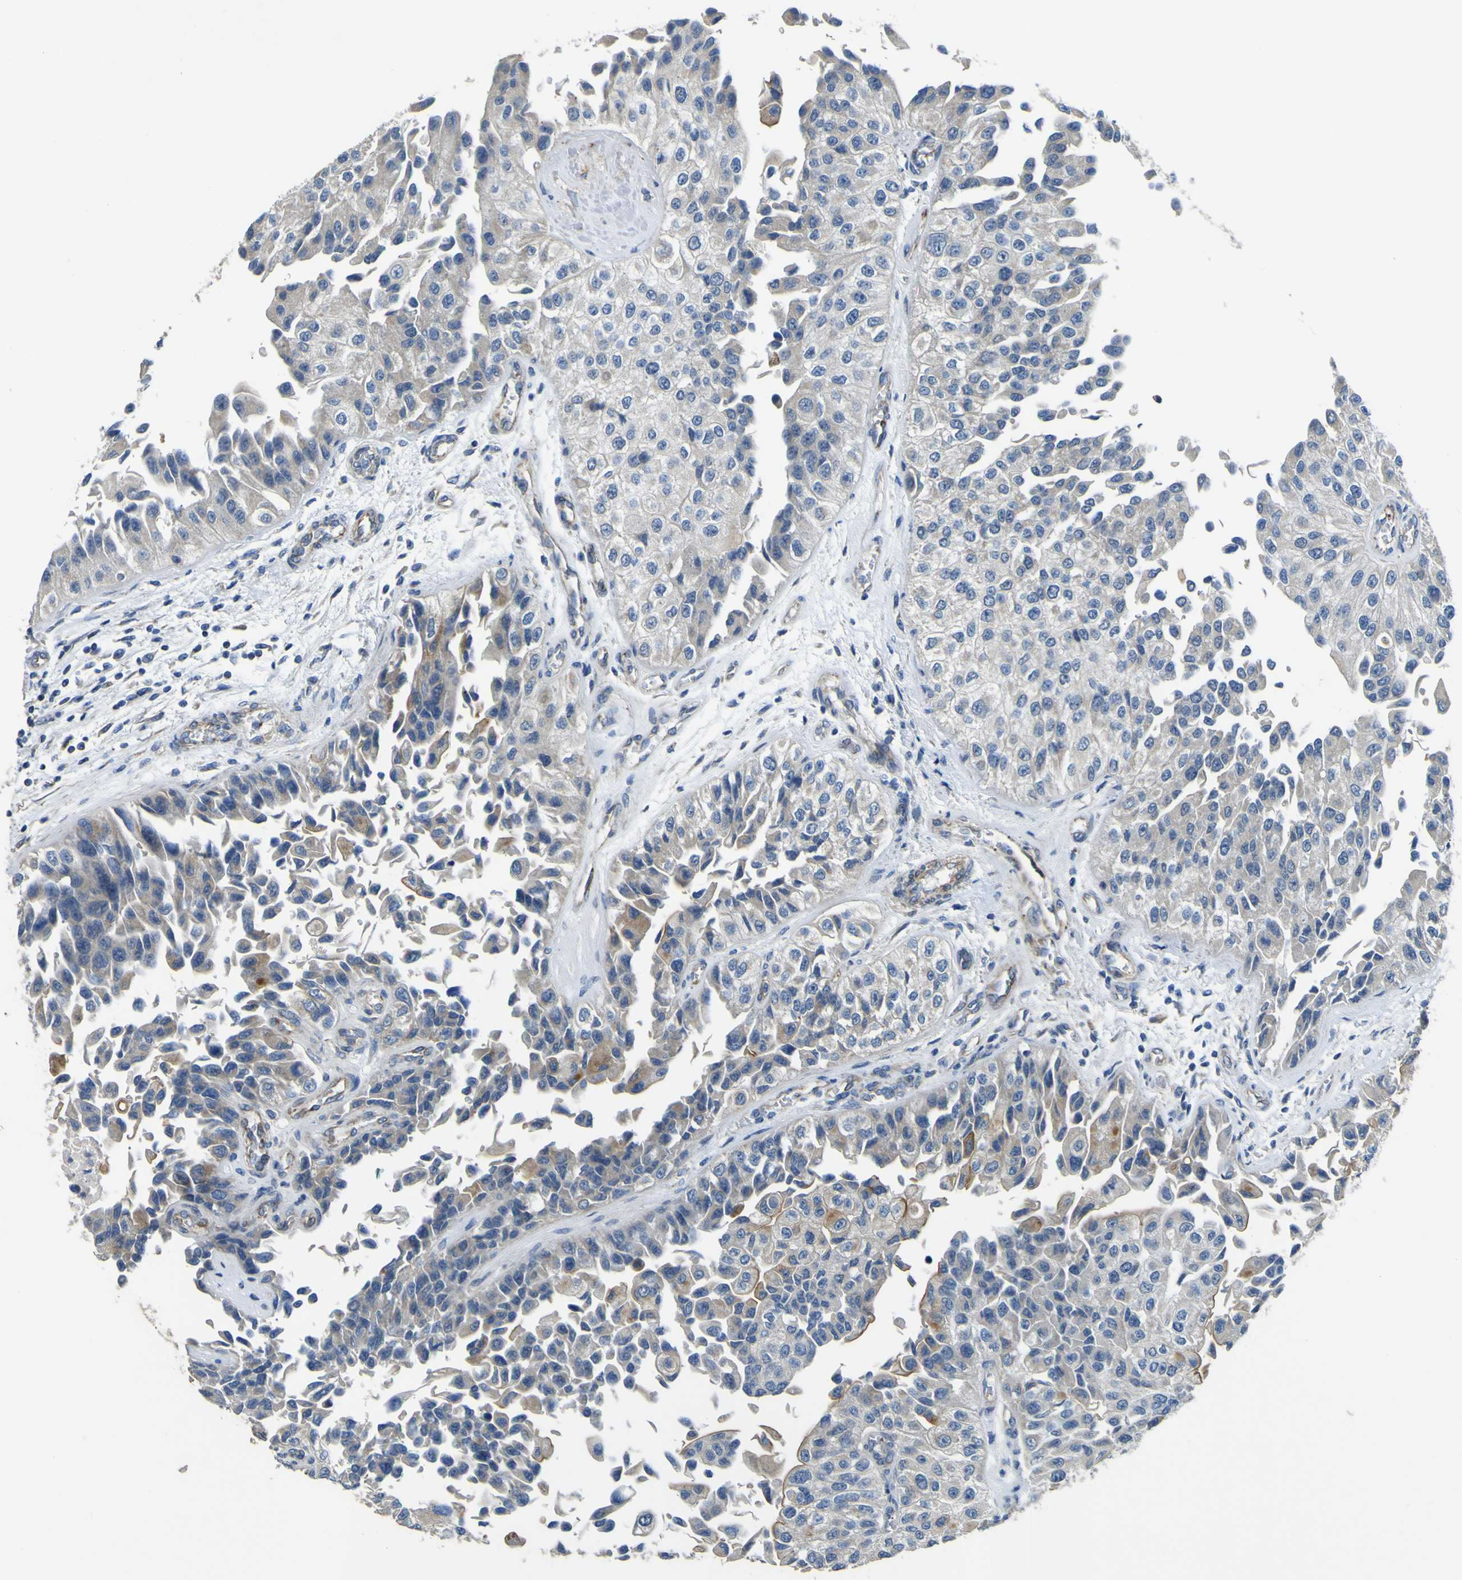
{"staining": {"intensity": "negative", "quantity": "none", "location": "none"}, "tissue": "urothelial cancer", "cell_type": "Tumor cells", "image_type": "cancer", "snomed": [{"axis": "morphology", "description": "Urothelial carcinoma, High grade"}, {"axis": "topography", "description": "Kidney"}, {"axis": "topography", "description": "Urinary bladder"}], "caption": "A micrograph of human urothelial carcinoma (high-grade) is negative for staining in tumor cells. (DAB IHC with hematoxylin counter stain).", "gene": "ALDH18A1", "patient": {"sex": "male", "age": 77}}